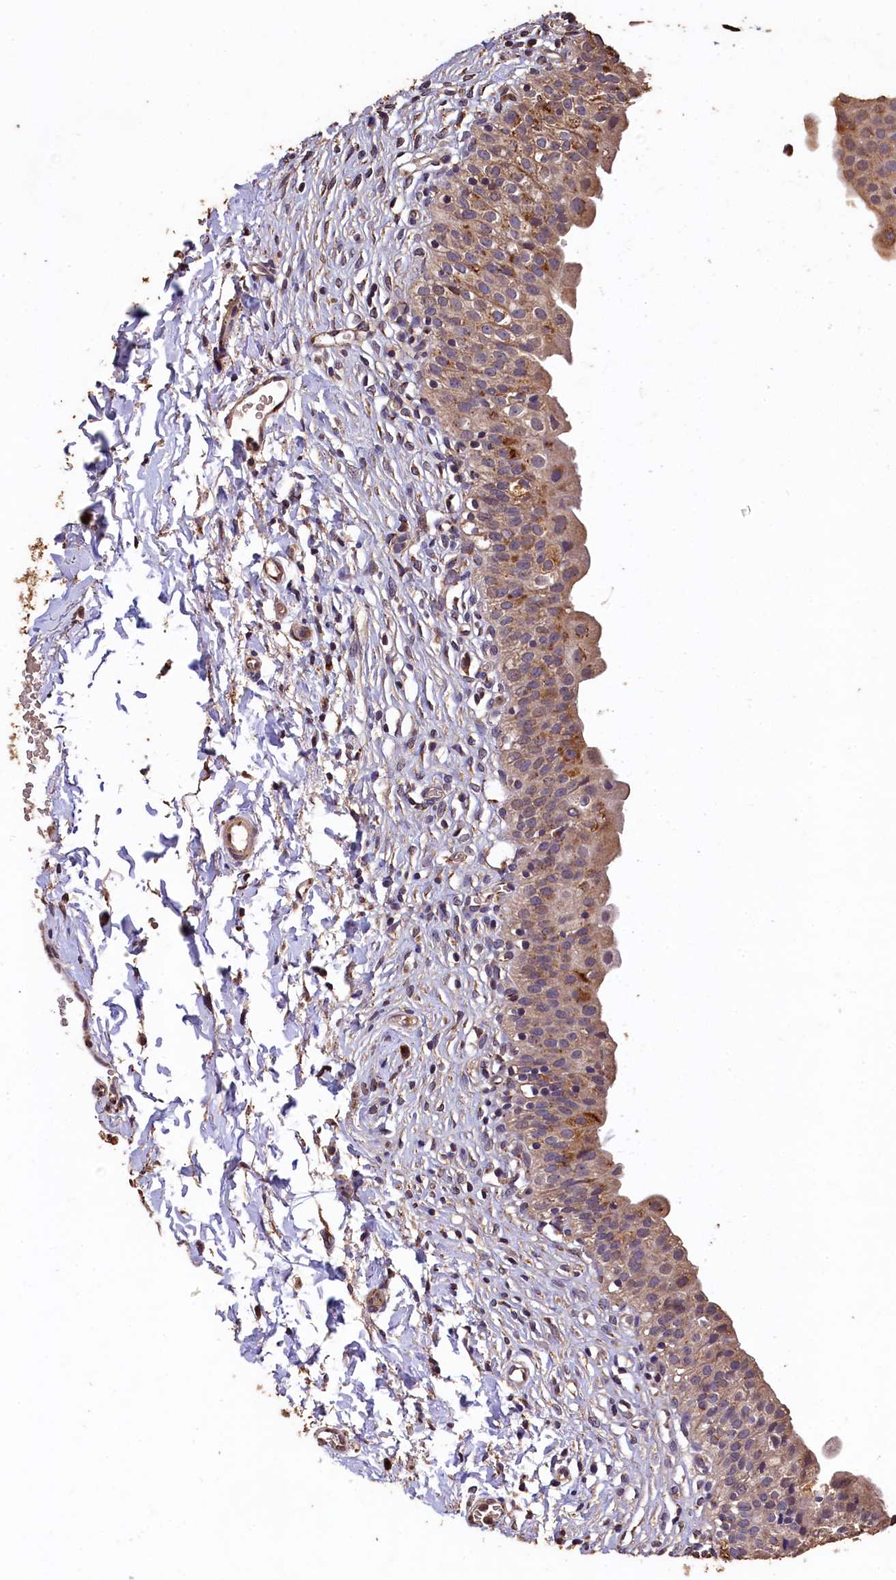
{"staining": {"intensity": "moderate", "quantity": ">75%", "location": "cytoplasmic/membranous"}, "tissue": "urinary bladder", "cell_type": "Urothelial cells", "image_type": "normal", "snomed": [{"axis": "morphology", "description": "Normal tissue, NOS"}, {"axis": "topography", "description": "Urinary bladder"}], "caption": "Protein staining of benign urinary bladder reveals moderate cytoplasmic/membranous staining in about >75% of urothelial cells. Ihc stains the protein of interest in brown and the nuclei are stained blue.", "gene": "LSM4", "patient": {"sex": "male", "age": 55}}